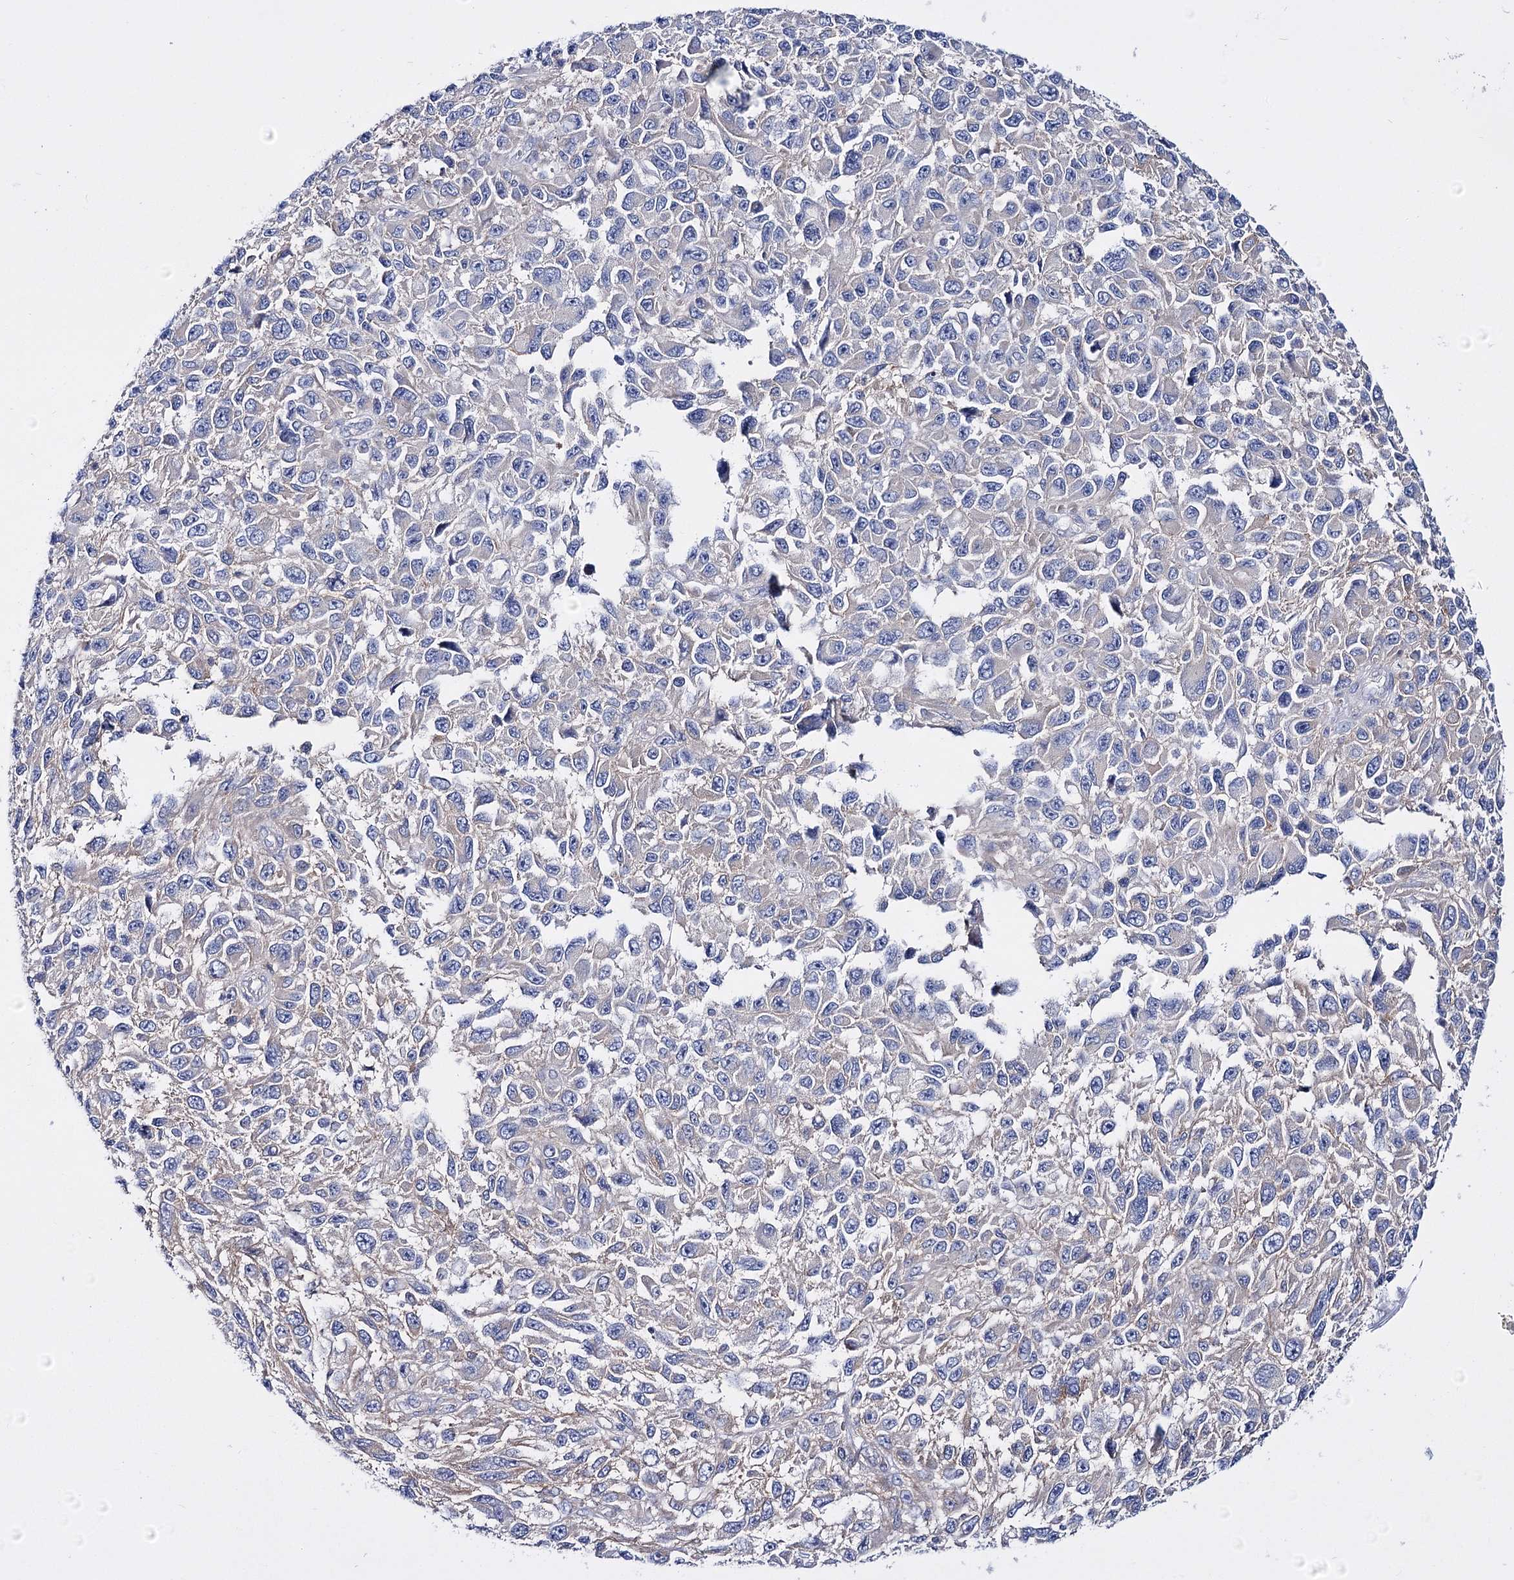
{"staining": {"intensity": "weak", "quantity": "<25%", "location": "cytoplasmic/membranous"}, "tissue": "melanoma", "cell_type": "Tumor cells", "image_type": "cancer", "snomed": [{"axis": "morphology", "description": "Malignant melanoma, NOS"}, {"axis": "topography", "description": "Skin"}], "caption": "The immunohistochemistry (IHC) histopathology image has no significant expression in tumor cells of melanoma tissue.", "gene": "LRRC34", "patient": {"sex": "female", "age": 96}}